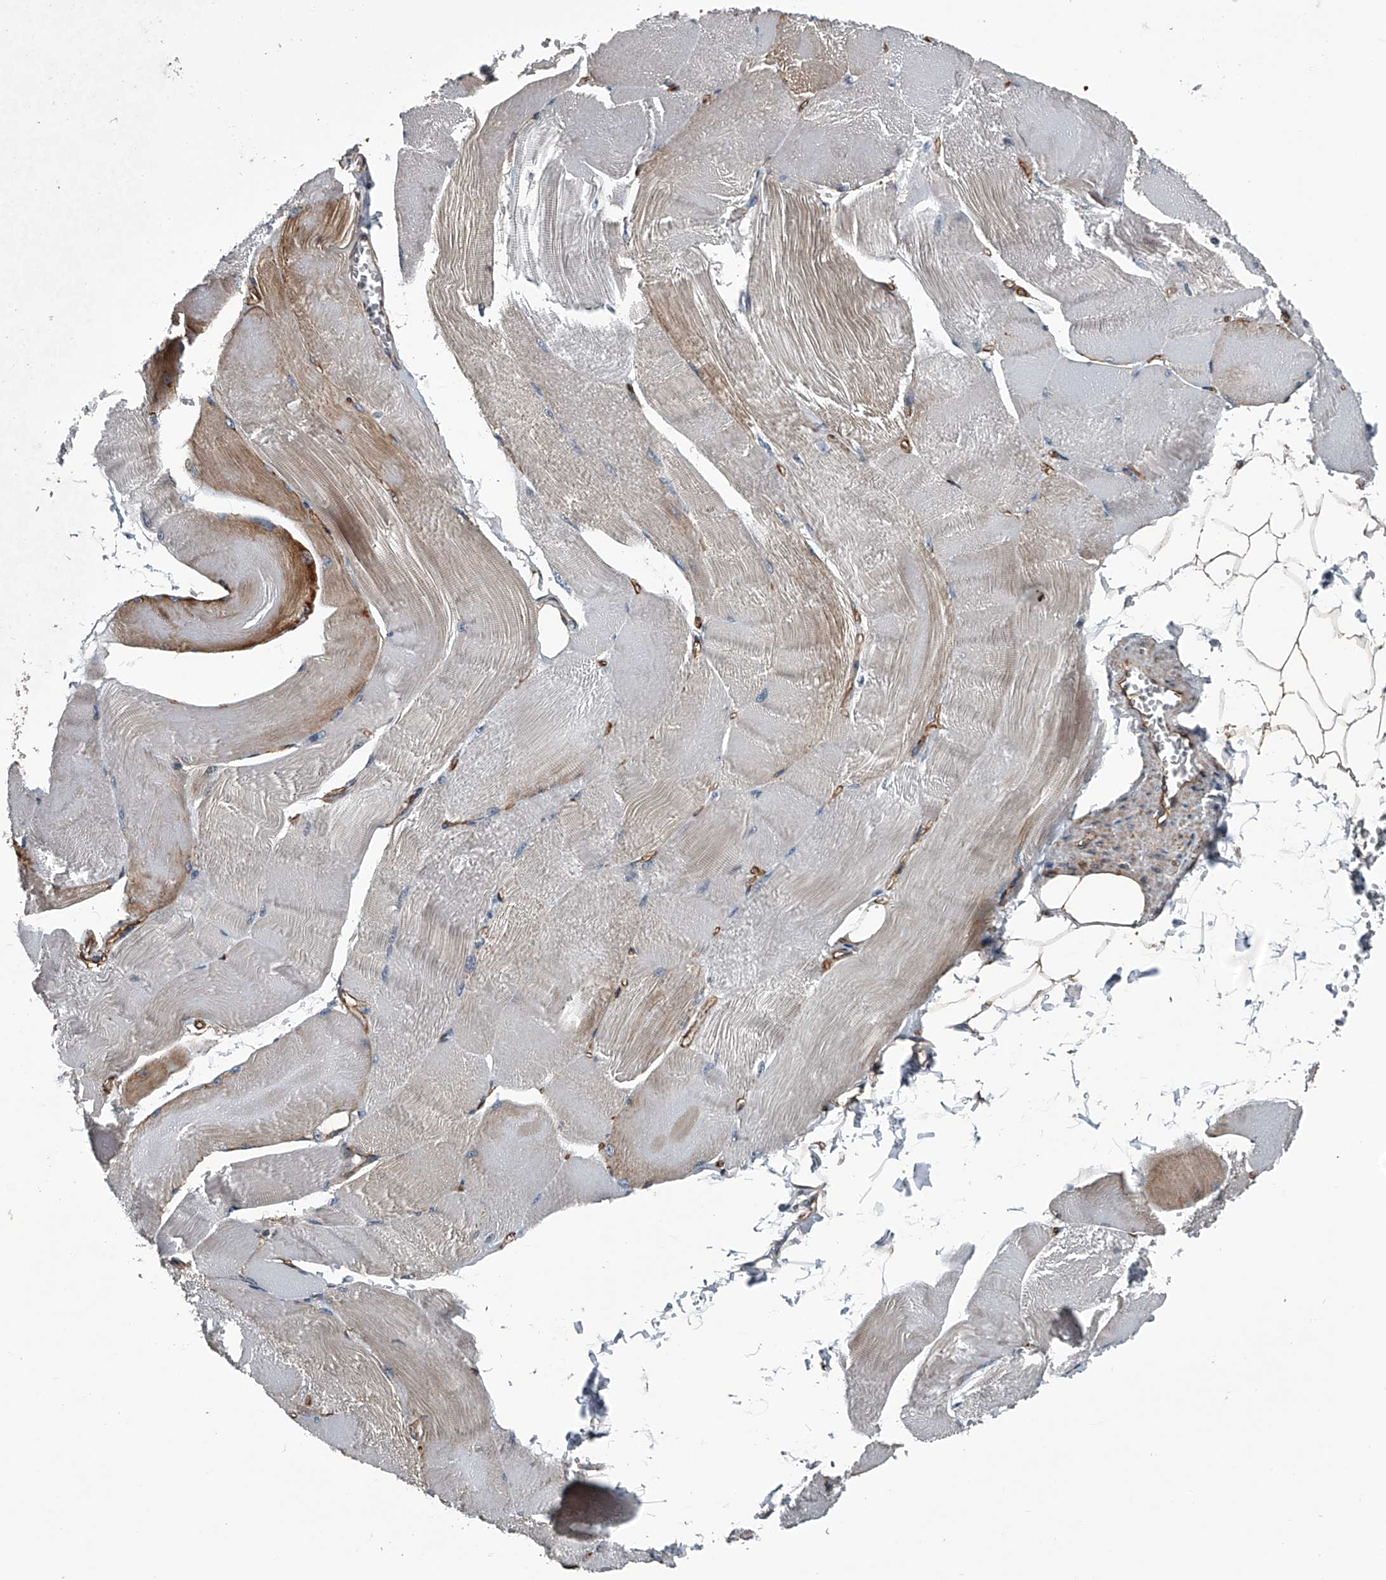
{"staining": {"intensity": "weak", "quantity": "25%-75%", "location": "cytoplasmic/membranous"}, "tissue": "skeletal muscle", "cell_type": "Myocytes", "image_type": "normal", "snomed": [{"axis": "morphology", "description": "Normal tissue, NOS"}, {"axis": "morphology", "description": "Basal cell carcinoma"}, {"axis": "topography", "description": "Skeletal muscle"}], "caption": "Human skeletal muscle stained for a protein (brown) exhibits weak cytoplasmic/membranous positive staining in about 25%-75% of myocytes.", "gene": "LDLRAD2", "patient": {"sex": "female", "age": 64}}